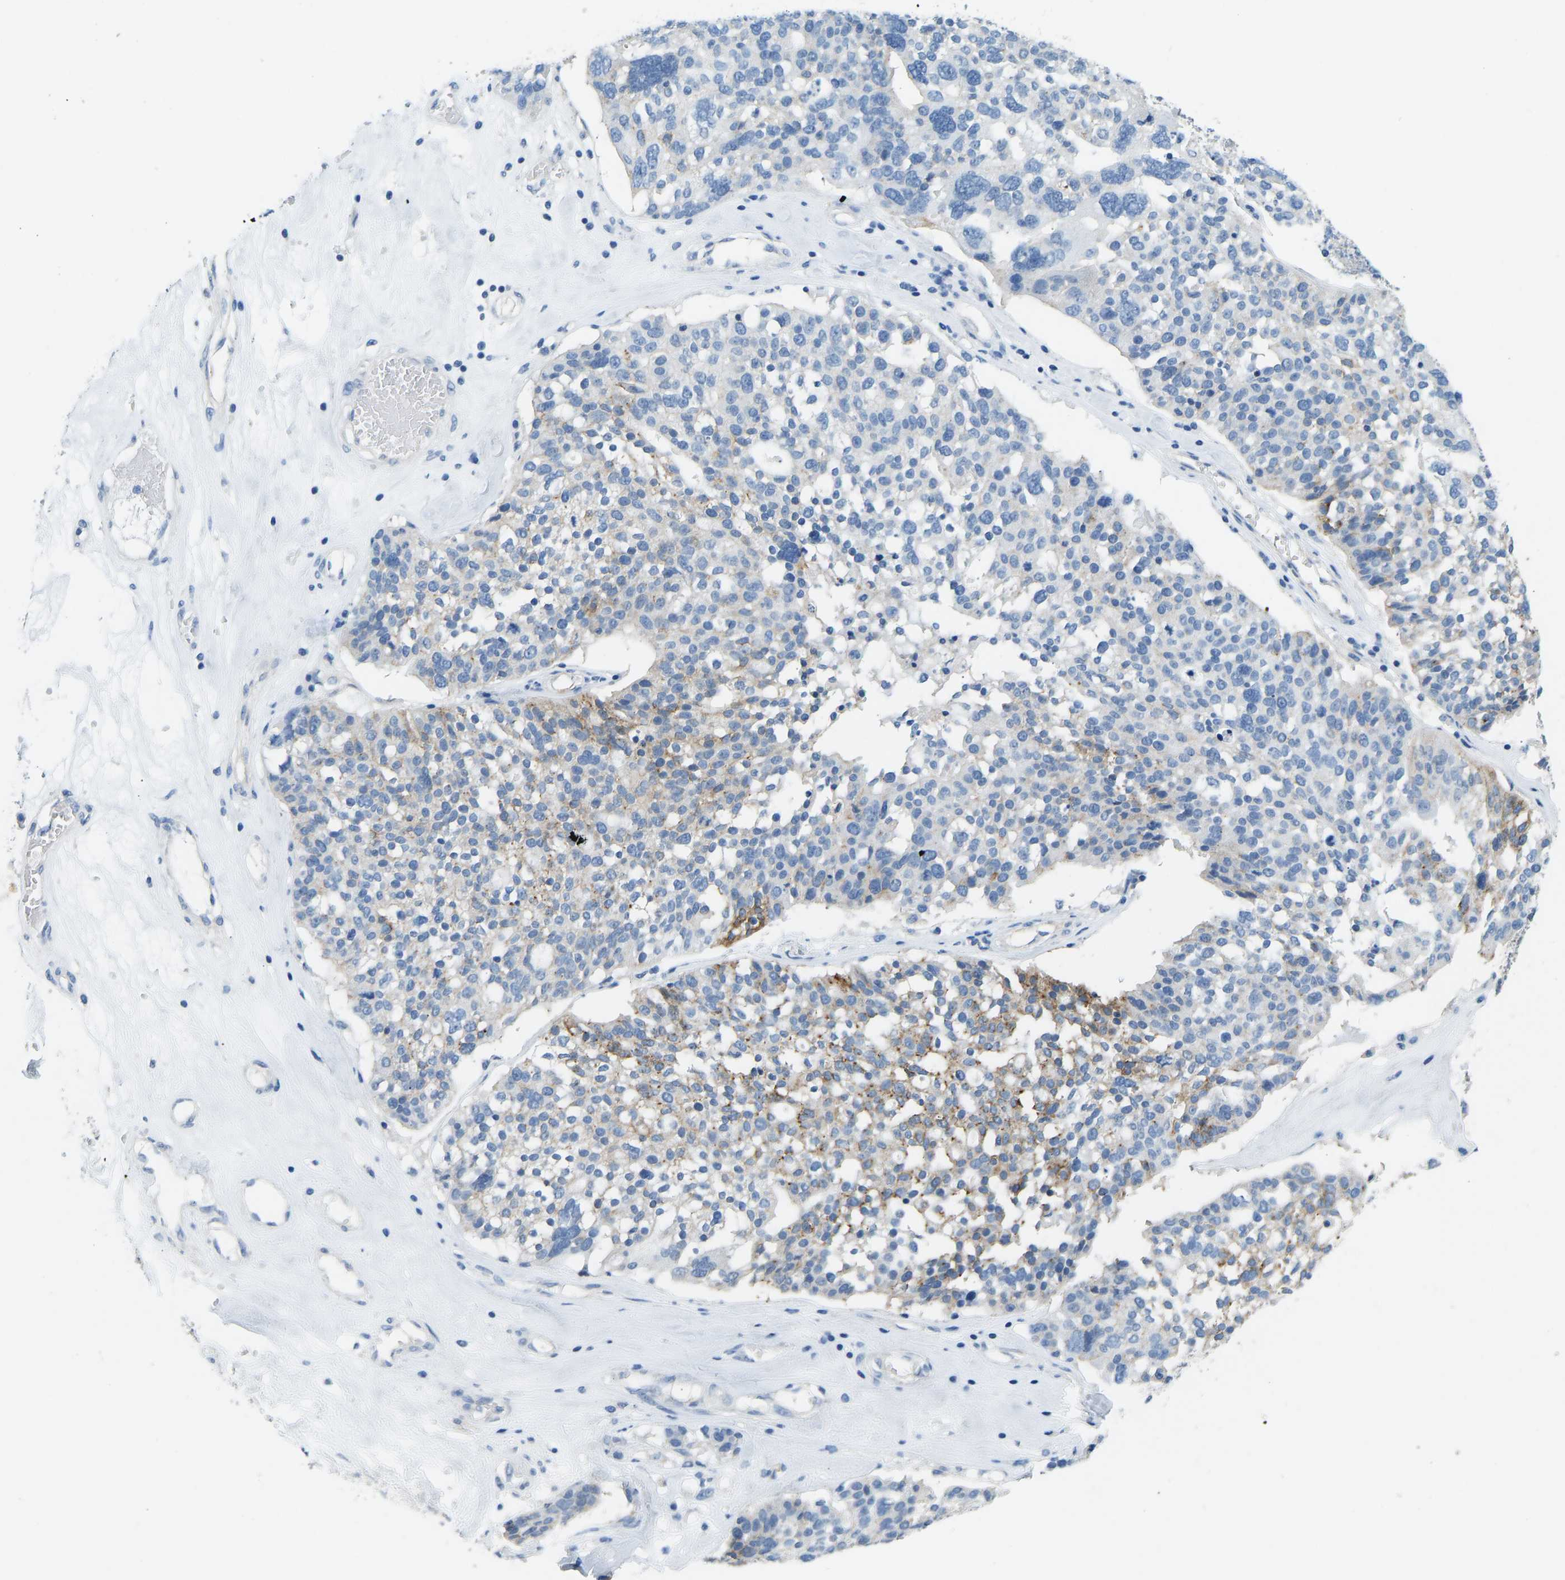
{"staining": {"intensity": "moderate", "quantity": "25%-75%", "location": "cytoplasmic/membranous"}, "tissue": "ovarian cancer", "cell_type": "Tumor cells", "image_type": "cancer", "snomed": [{"axis": "morphology", "description": "Cystadenocarcinoma, serous, NOS"}, {"axis": "topography", "description": "Ovary"}], "caption": "Serous cystadenocarcinoma (ovarian) stained with a brown dye demonstrates moderate cytoplasmic/membranous positive expression in approximately 25%-75% of tumor cells.", "gene": "ATP1A1", "patient": {"sex": "female", "age": 59}}